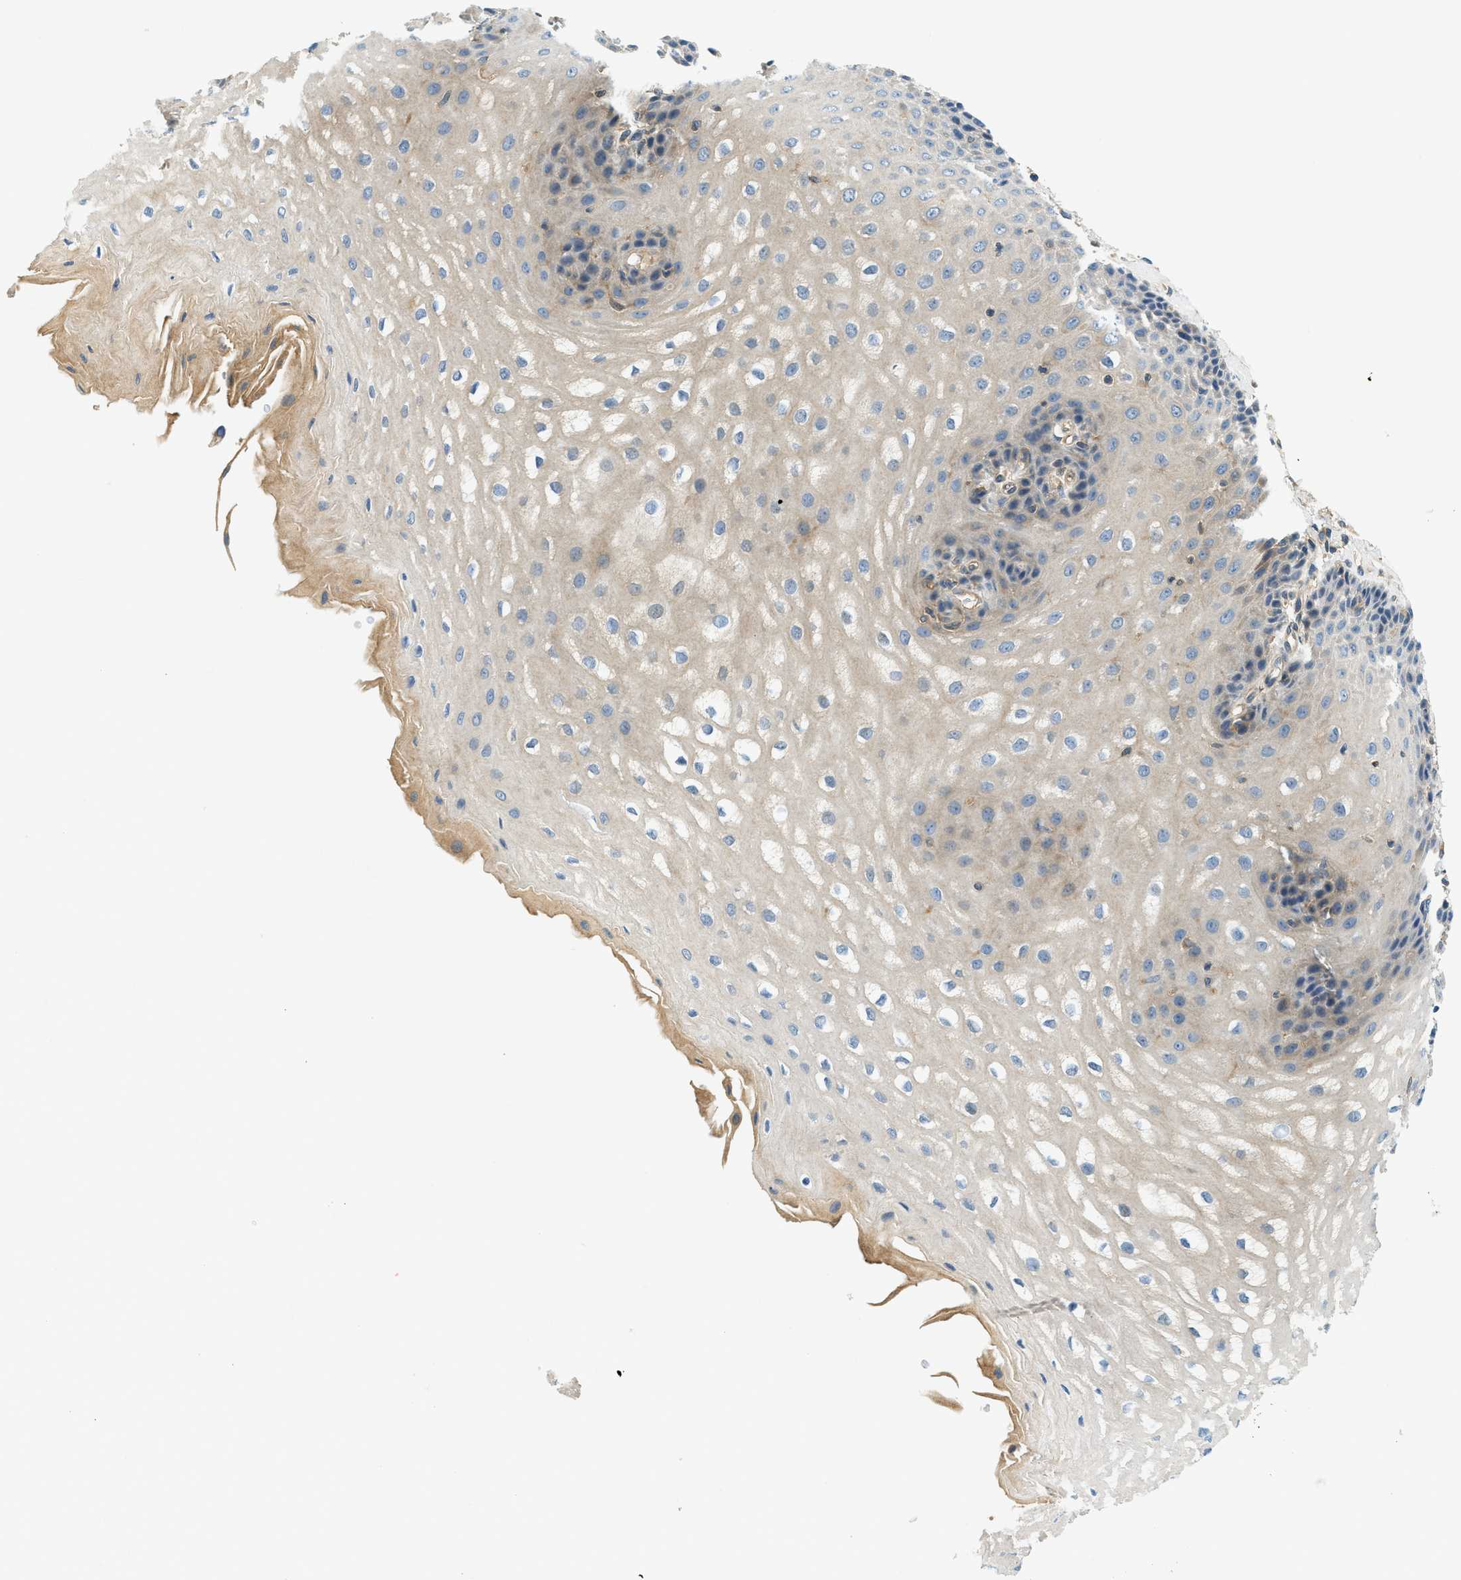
{"staining": {"intensity": "weak", "quantity": "<25%", "location": "cytoplasmic/membranous"}, "tissue": "esophagus", "cell_type": "Squamous epithelial cells", "image_type": "normal", "snomed": [{"axis": "morphology", "description": "Normal tissue, NOS"}, {"axis": "topography", "description": "Esophagus"}], "caption": "Esophagus stained for a protein using immunohistochemistry (IHC) reveals no expression squamous epithelial cells.", "gene": "KCNK1", "patient": {"sex": "male", "age": 54}}